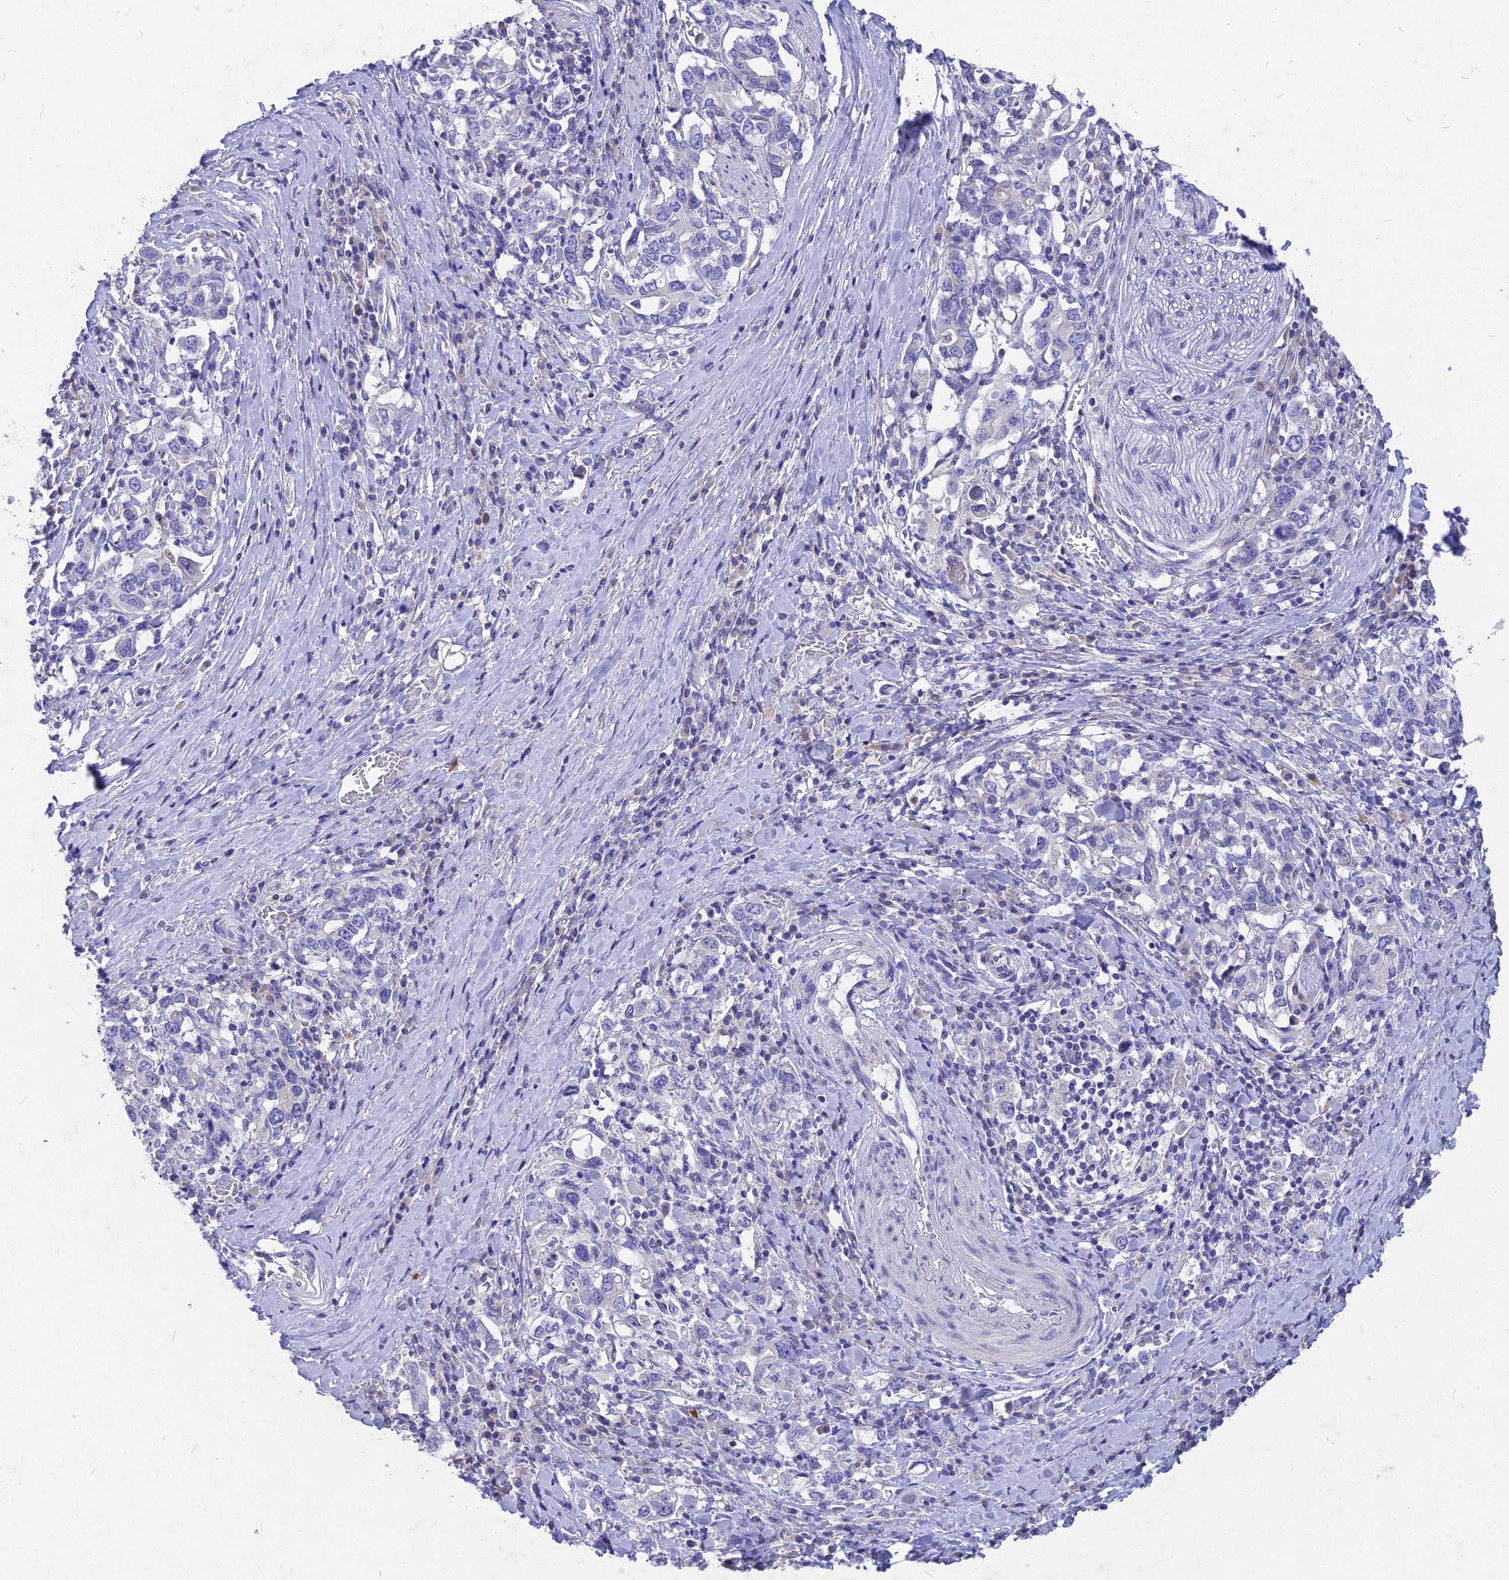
{"staining": {"intensity": "negative", "quantity": "none", "location": "none"}, "tissue": "stomach cancer", "cell_type": "Tumor cells", "image_type": "cancer", "snomed": [{"axis": "morphology", "description": "Adenocarcinoma, NOS"}, {"axis": "topography", "description": "Stomach, upper"}, {"axis": "topography", "description": "Stomach"}], "caption": "The histopathology image reveals no significant staining in tumor cells of stomach cancer (adenocarcinoma).", "gene": "DEFB119", "patient": {"sex": "male", "age": 62}}